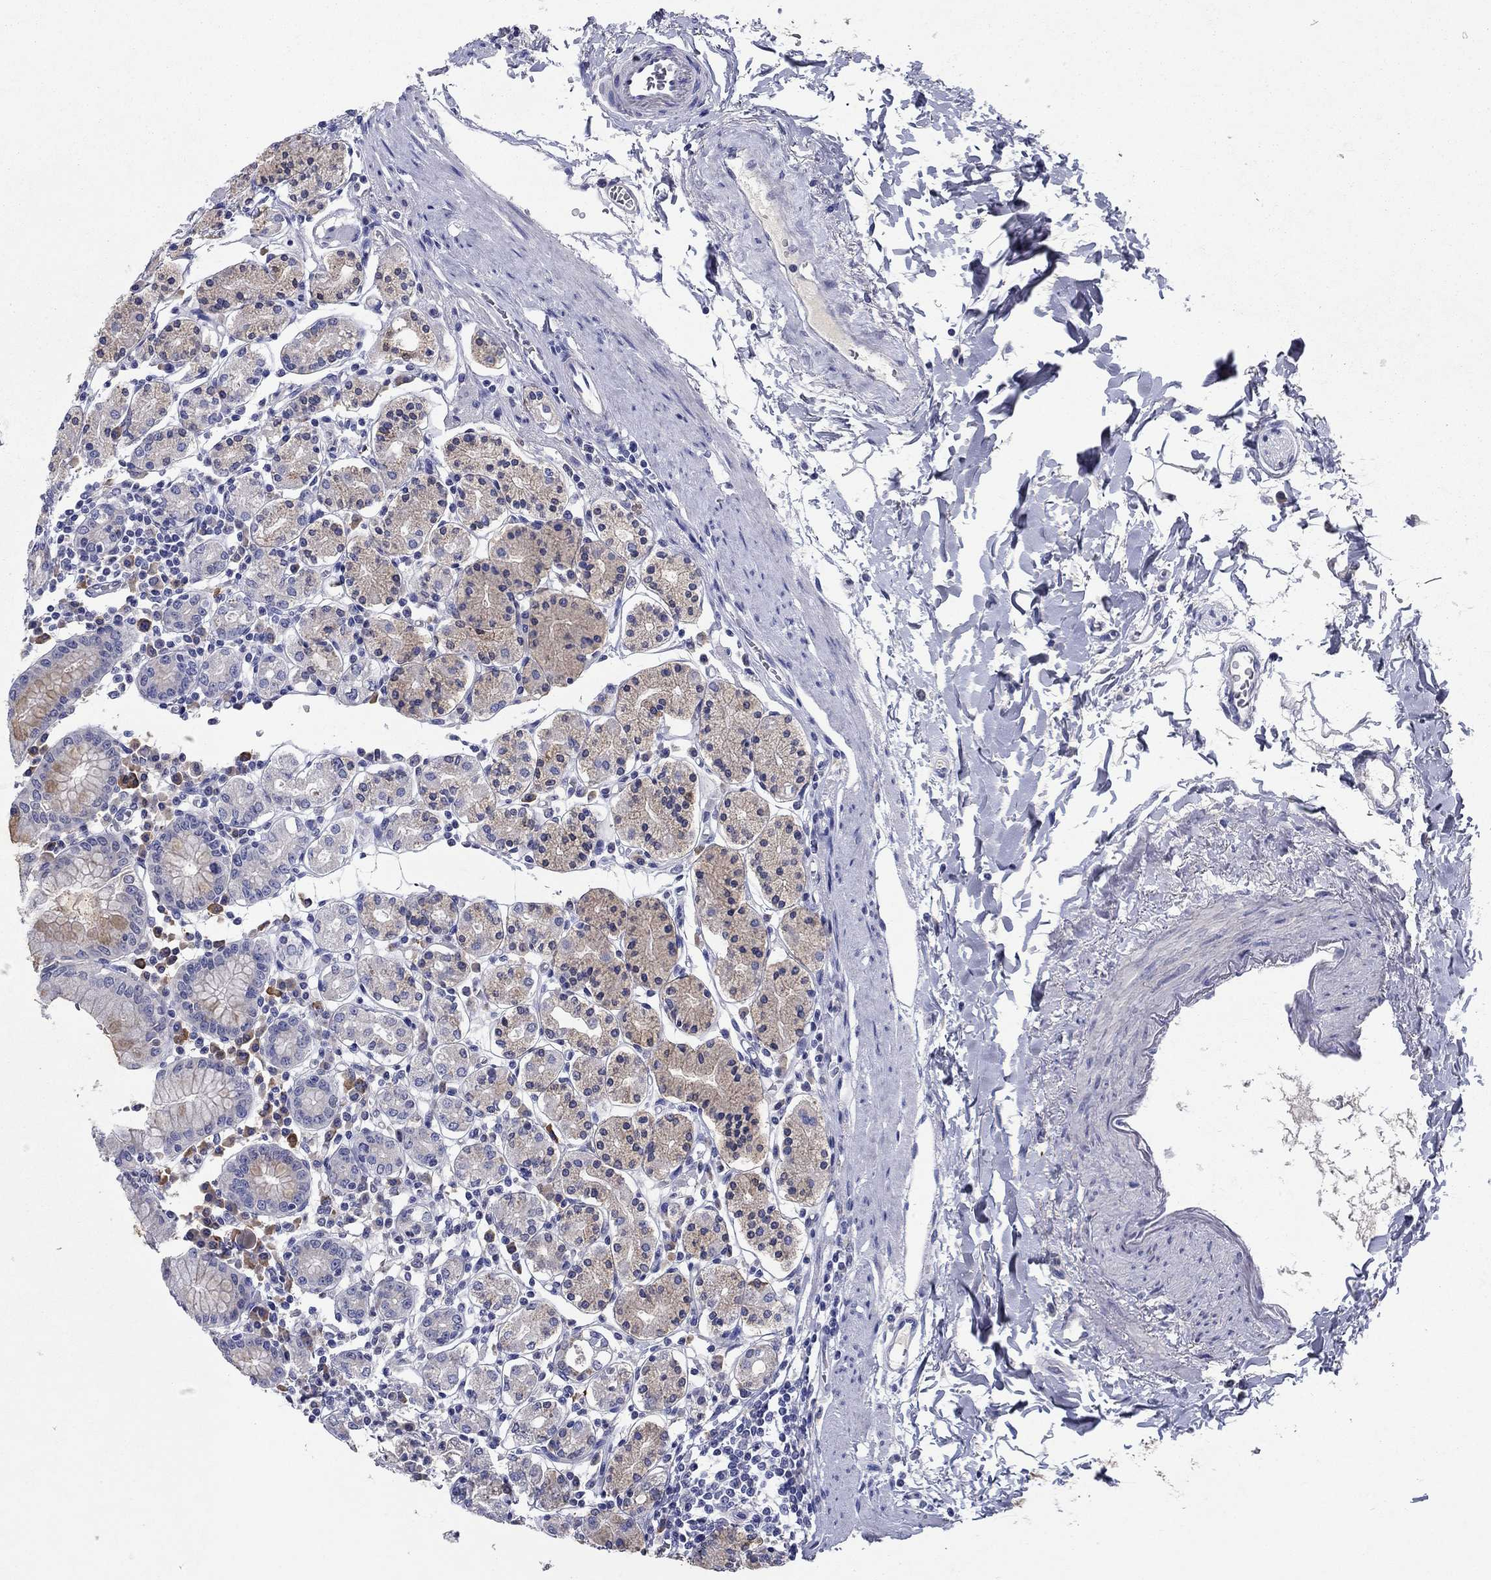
{"staining": {"intensity": "weak", "quantity": "25%-75%", "location": "cytoplasmic/membranous"}, "tissue": "stomach", "cell_type": "Glandular cells", "image_type": "normal", "snomed": [{"axis": "morphology", "description": "Normal tissue, NOS"}, {"axis": "topography", "description": "Stomach, upper"}, {"axis": "topography", "description": "Stomach"}], "caption": "The immunohistochemical stain shows weak cytoplasmic/membranous expression in glandular cells of unremarkable stomach. The staining was performed using DAB (3,3'-diaminobenzidine), with brown indicating positive protein expression. Nuclei are stained blue with hematoxylin.", "gene": "SULT2B1", "patient": {"sex": "male", "age": 62}}